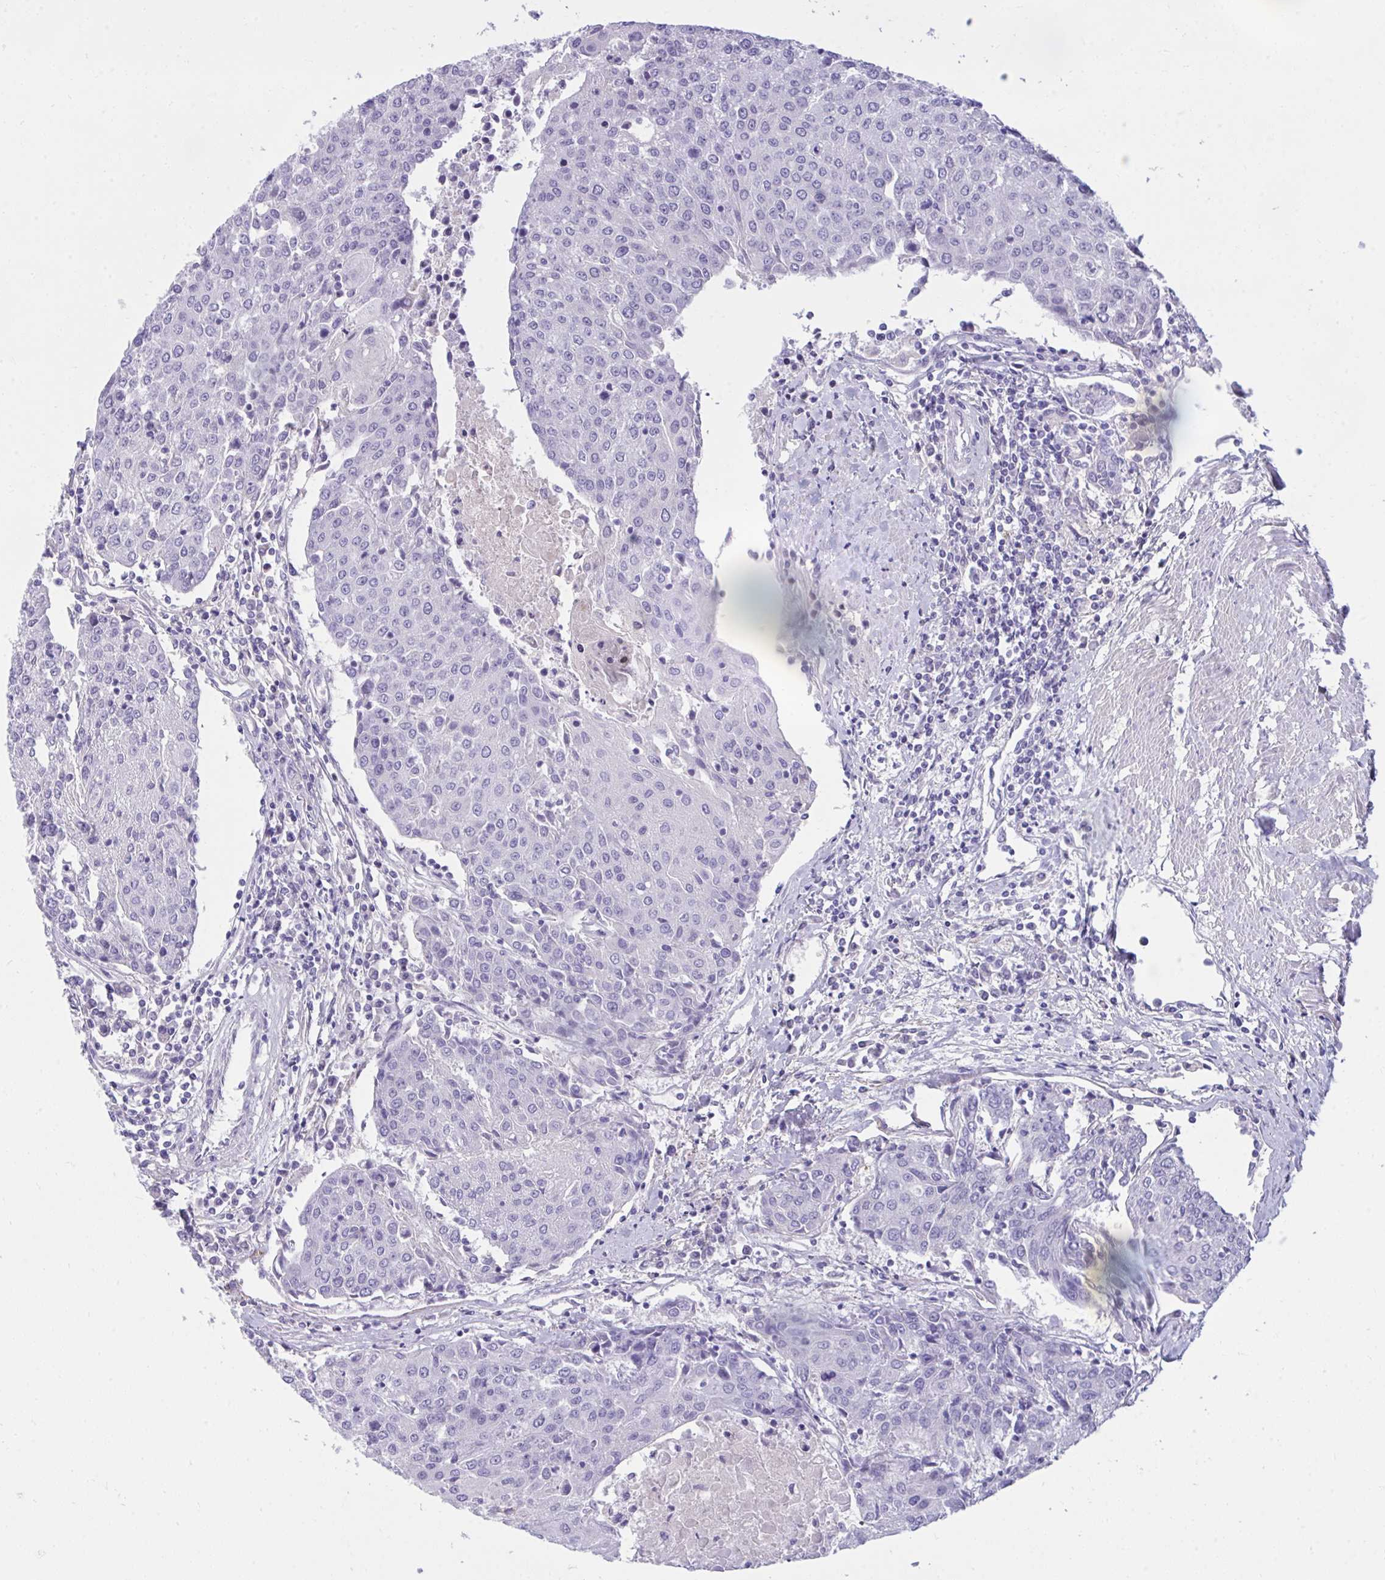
{"staining": {"intensity": "negative", "quantity": "none", "location": "none"}, "tissue": "urothelial cancer", "cell_type": "Tumor cells", "image_type": "cancer", "snomed": [{"axis": "morphology", "description": "Urothelial carcinoma, High grade"}, {"axis": "topography", "description": "Urinary bladder"}], "caption": "High magnification brightfield microscopy of high-grade urothelial carcinoma stained with DAB (brown) and counterstained with hematoxylin (blue): tumor cells show no significant positivity. (Stains: DAB (3,3'-diaminobenzidine) IHC with hematoxylin counter stain, Microscopy: brightfield microscopy at high magnification).", "gene": "PIGZ", "patient": {"sex": "female", "age": 85}}